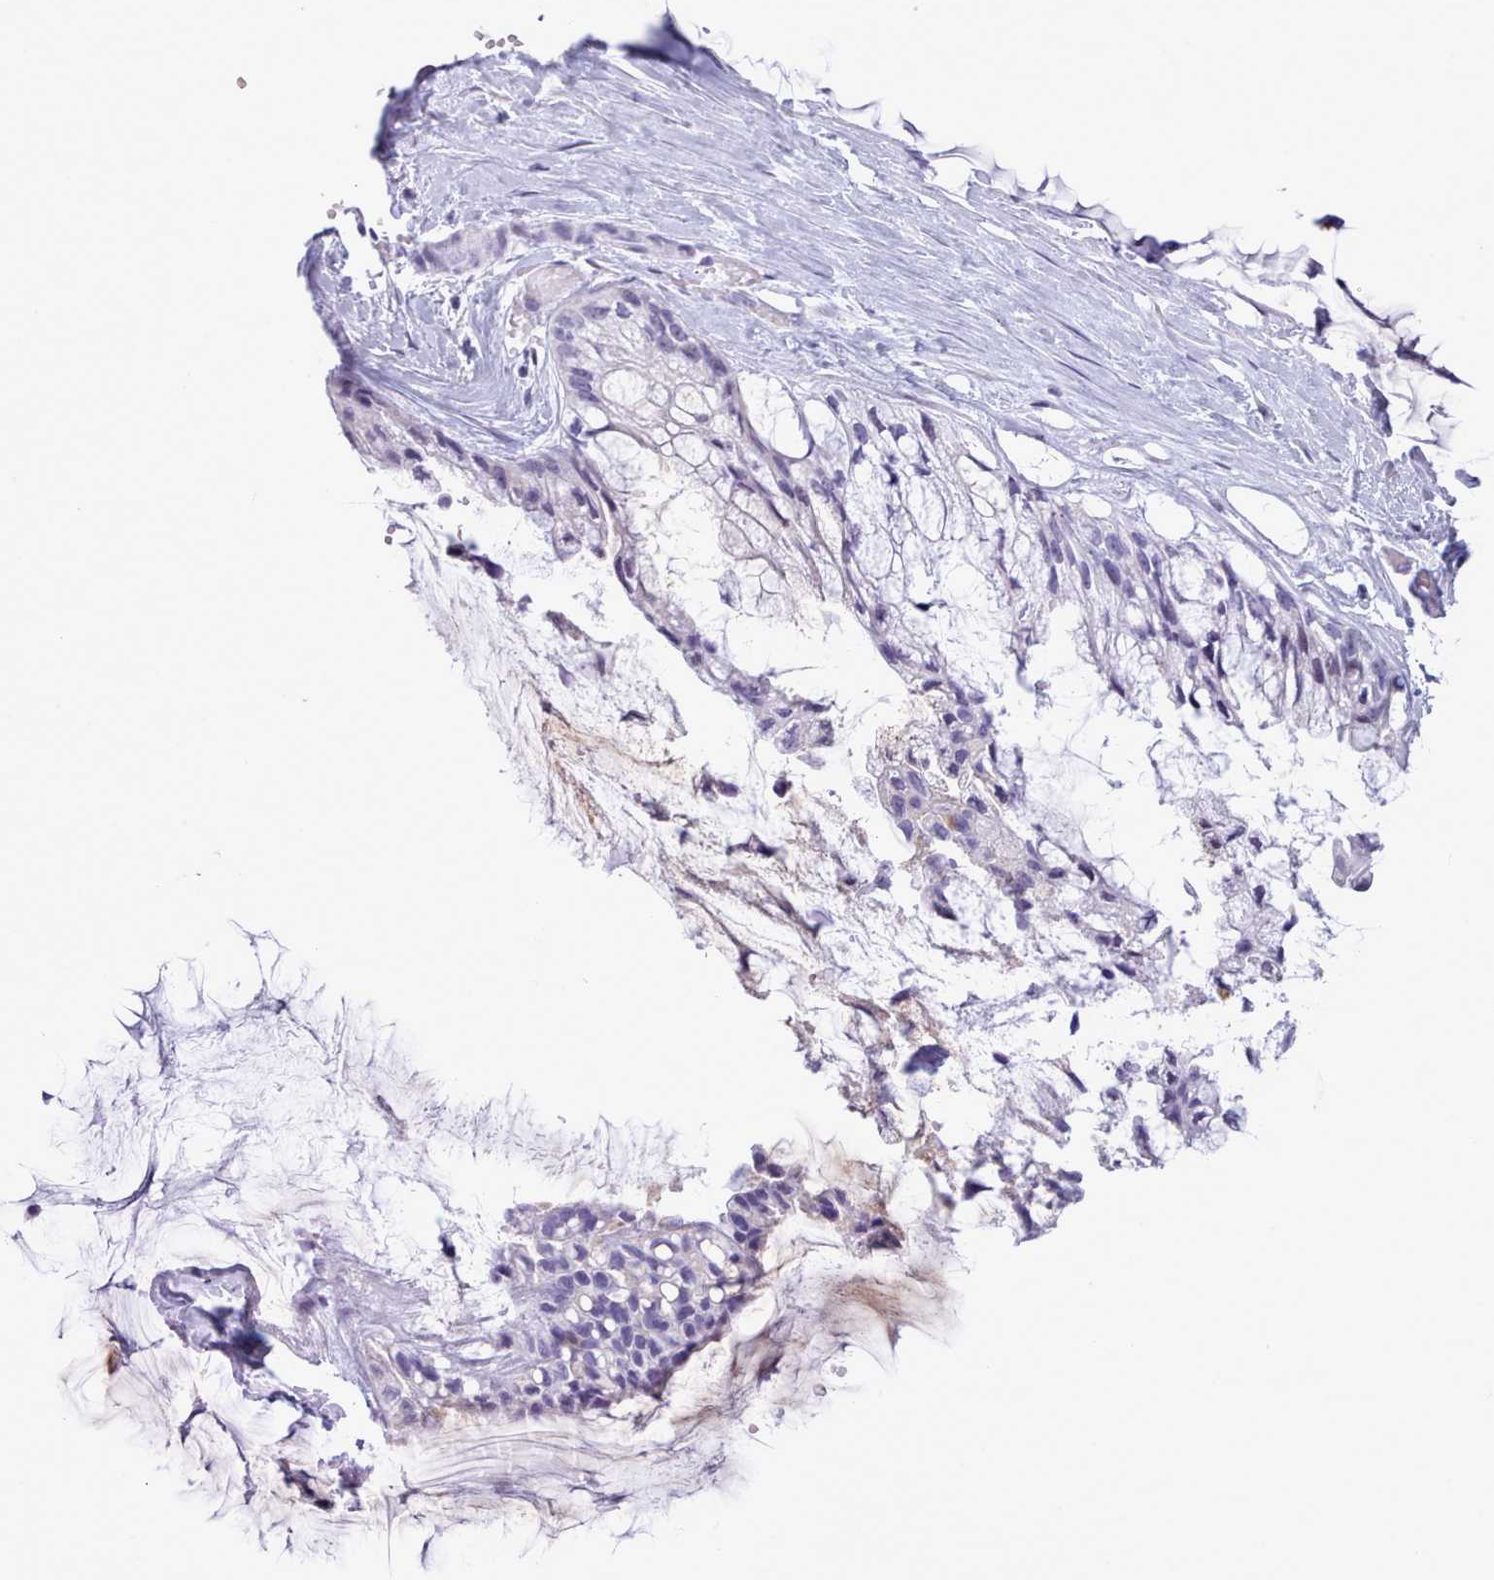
{"staining": {"intensity": "negative", "quantity": "none", "location": "none"}, "tissue": "ovarian cancer", "cell_type": "Tumor cells", "image_type": "cancer", "snomed": [{"axis": "morphology", "description": "Cystadenocarcinoma, mucinous, NOS"}, {"axis": "topography", "description": "Ovary"}], "caption": "Tumor cells are negative for protein expression in human ovarian cancer (mucinous cystadenocarcinoma). Nuclei are stained in blue.", "gene": "FBXO48", "patient": {"sex": "female", "age": 39}}